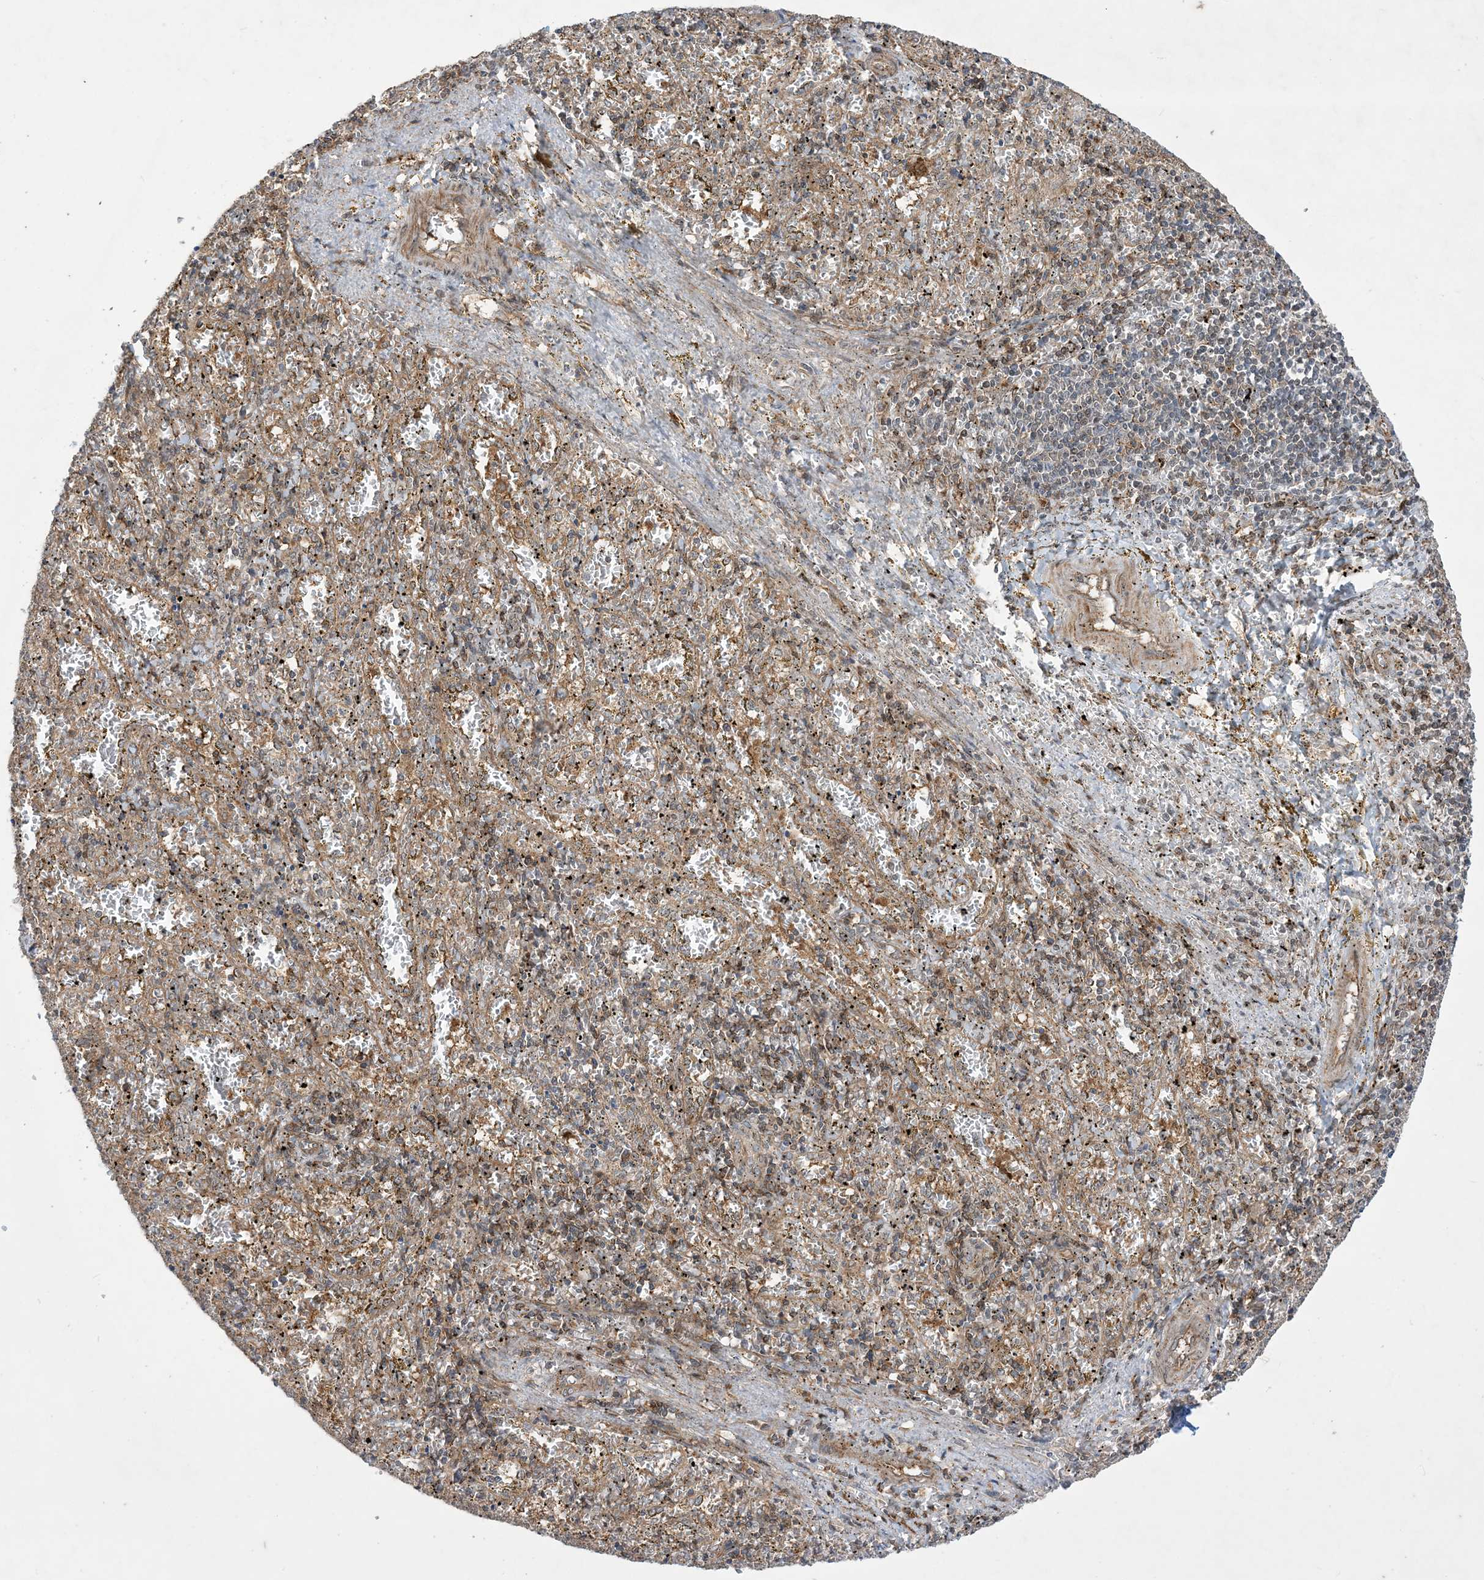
{"staining": {"intensity": "moderate", "quantity": "25%-75%", "location": "cytoplasmic/membranous"}, "tissue": "spleen", "cell_type": "Cells in red pulp", "image_type": "normal", "snomed": [{"axis": "morphology", "description": "Normal tissue, NOS"}, {"axis": "topography", "description": "Spleen"}], "caption": "Protein expression by immunohistochemistry (IHC) shows moderate cytoplasmic/membranous staining in approximately 25%-75% of cells in red pulp in unremarkable spleen.", "gene": "SOGA3", "patient": {"sex": "male", "age": 11}}